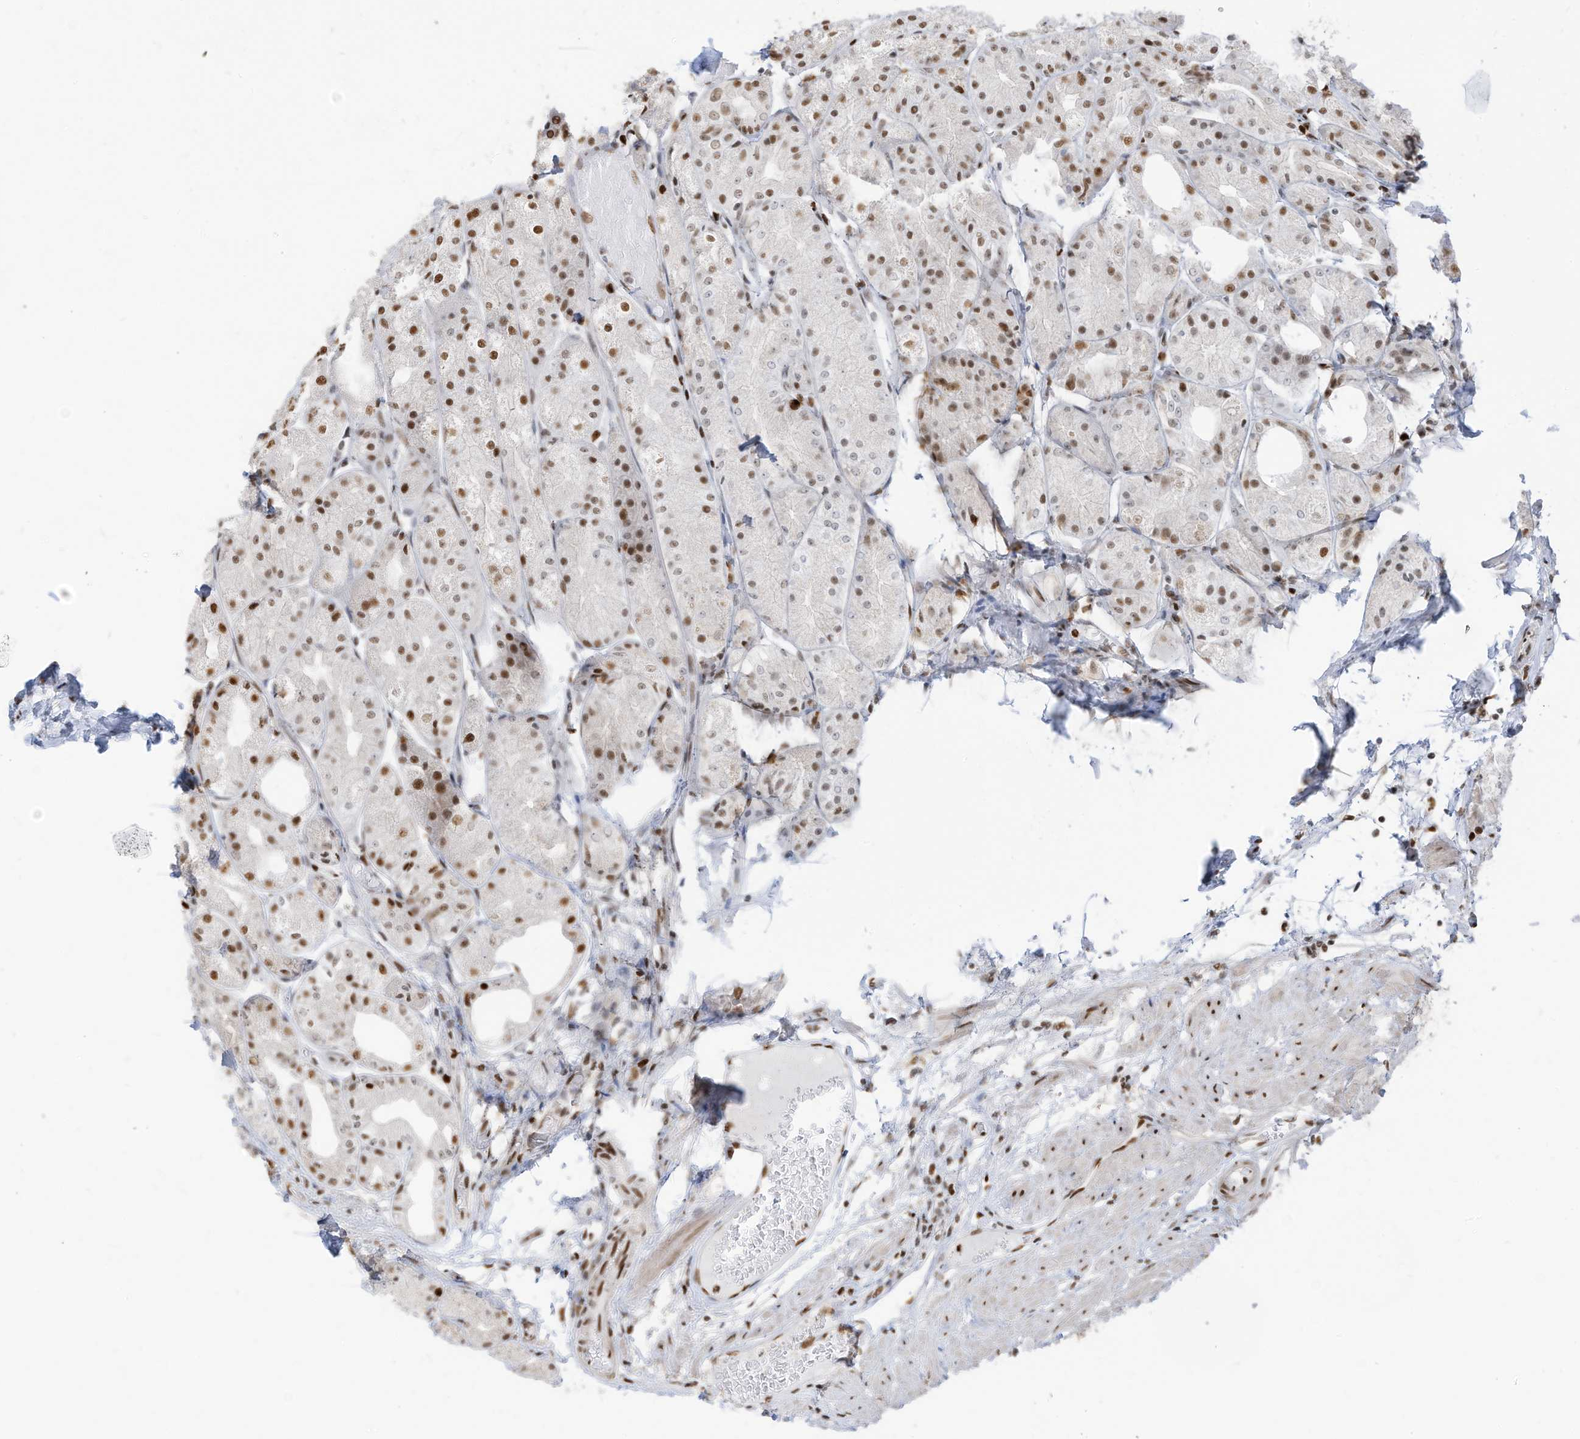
{"staining": {"intensity": "moderate", "quantity": ">75%", "location": "nuclear"}, "tissue": "stomach", "cell_type": "Glandular cells", "image_type": "normal", "snomed": [{"axis": "morphology", "description": "Normal tissue, NOS"}, {"axis": "topography", "description": "Stomach, upper"}], "caption": "This is an image of IHC staining of normal stomach, which shows moderate expression in the nuclear of glandular cells.", "gene": "SAMD15", "patient": {"sex": "male", "age": 72}}